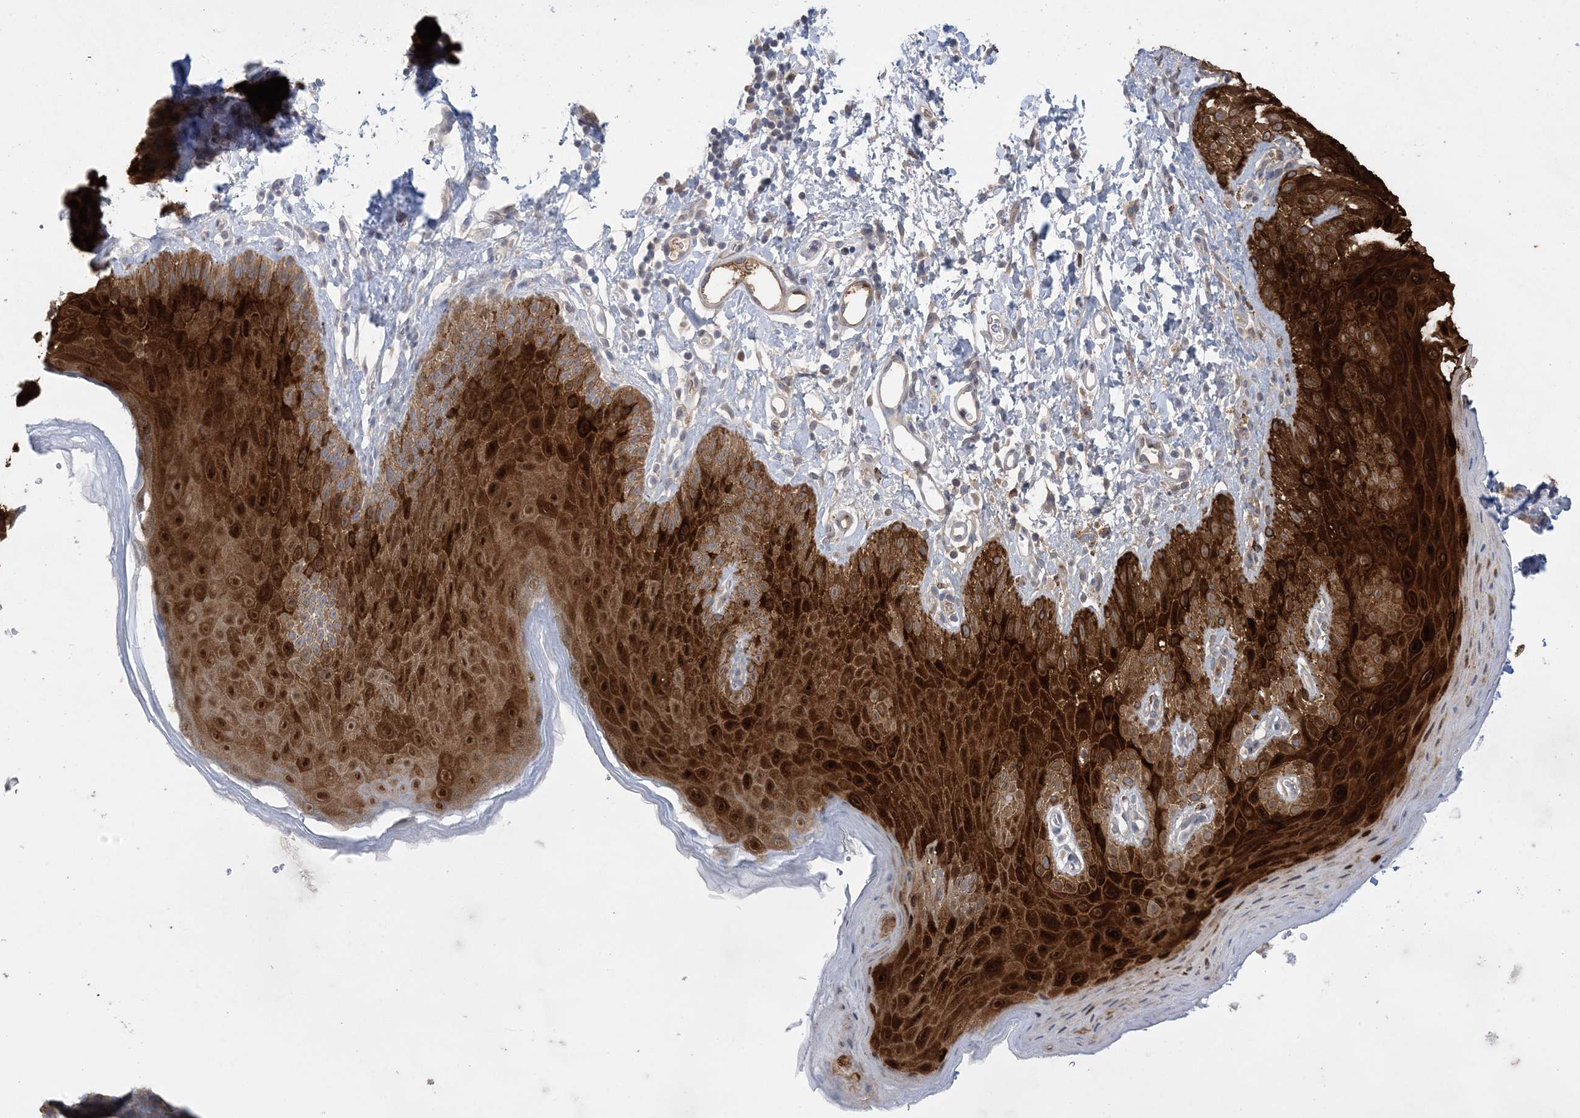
{"staining": {"intensity": "strong", "quantity": ">75%", "location": "cytoplasmic/membranous,nuclear"}, "tissue": "skin", "cell_type": "Epidermal cells", "image_type": "normal", "snomed": [{"axis": "morphology", "description": "Normal tissue, NOS"}, {"axis": "topography", "description": "Anal"}], "caption": "Immunohistochemical staining of unremarkable human skin demonstrates >75% levels of strong cytoplasmic/membranous,nuclear protein positivity in about >75% of epidermal cells. (Stains: DAB (3,3'-diaminobenzidine) in brown, nuclei in blue, Microscopy: brightfield microscopy at high magnification).", "gene": "HMGCS1", "patient": {"sex": "male", "age": 44}}